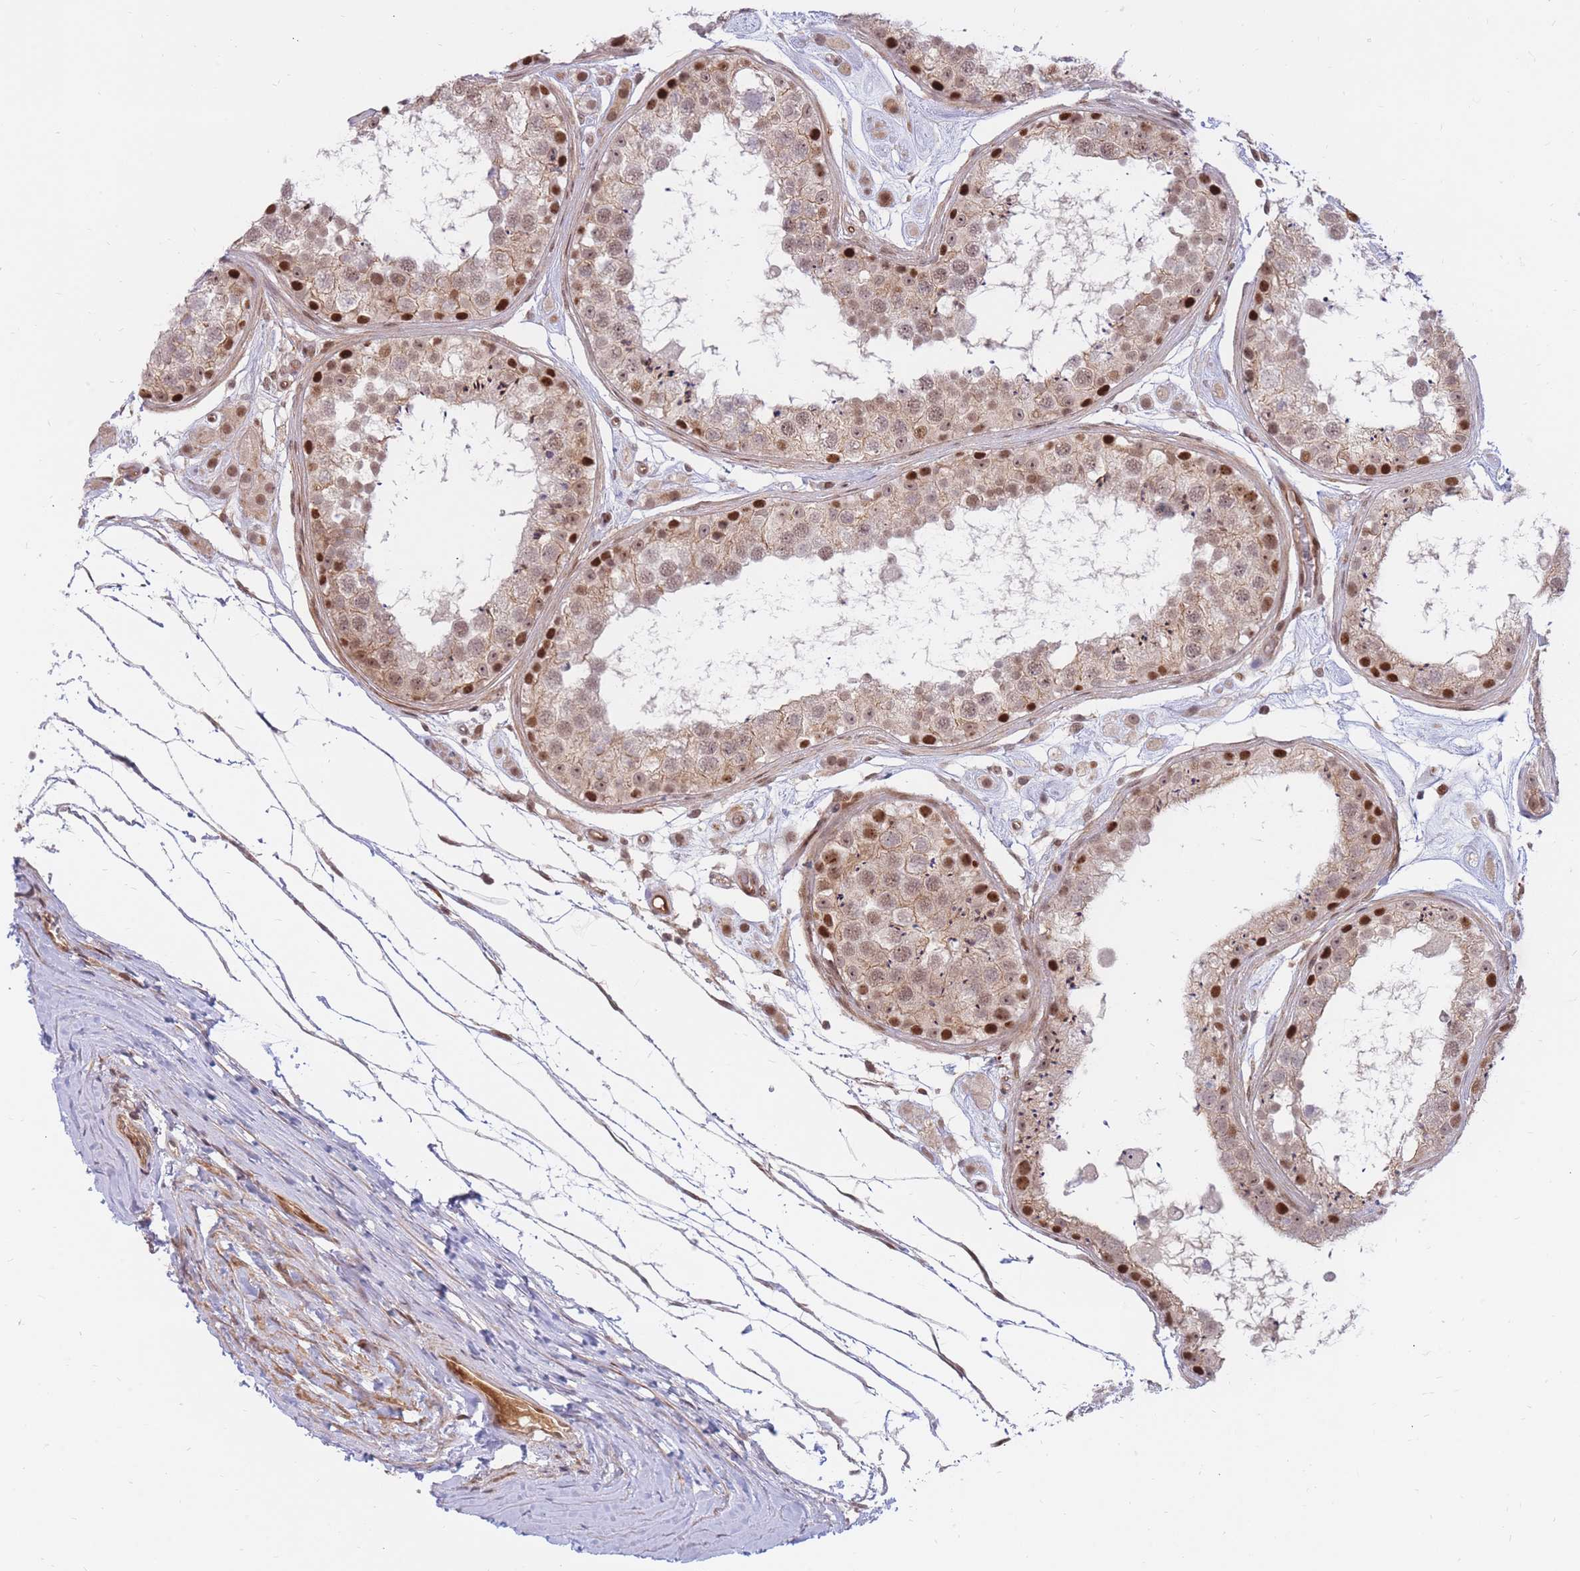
{"staining": {"intensity": "strong", "quantity": "25%-75%", "location": "nuclear"}, "tissue": "testis", "cell_type": "Cells in seminiferous ducts", "image_type": "normal", "snomed": [{"axis": "morphology", "description": "Normal tissue, NOS"}, {"axis": "topography", "description": "Testis"}], "caption": "Immunohistochemistry (DAB (3,3'-diaminobenzidine)) staining of benign human testis exhibits strong nuclear protein expression in about 25%-75% of cells in seminiferous ducts. (Brightfield microscopy of DAB IHC at high magnification).", "gene": "ERICH6B", "patient": {"sex": "male", "age": 25}}